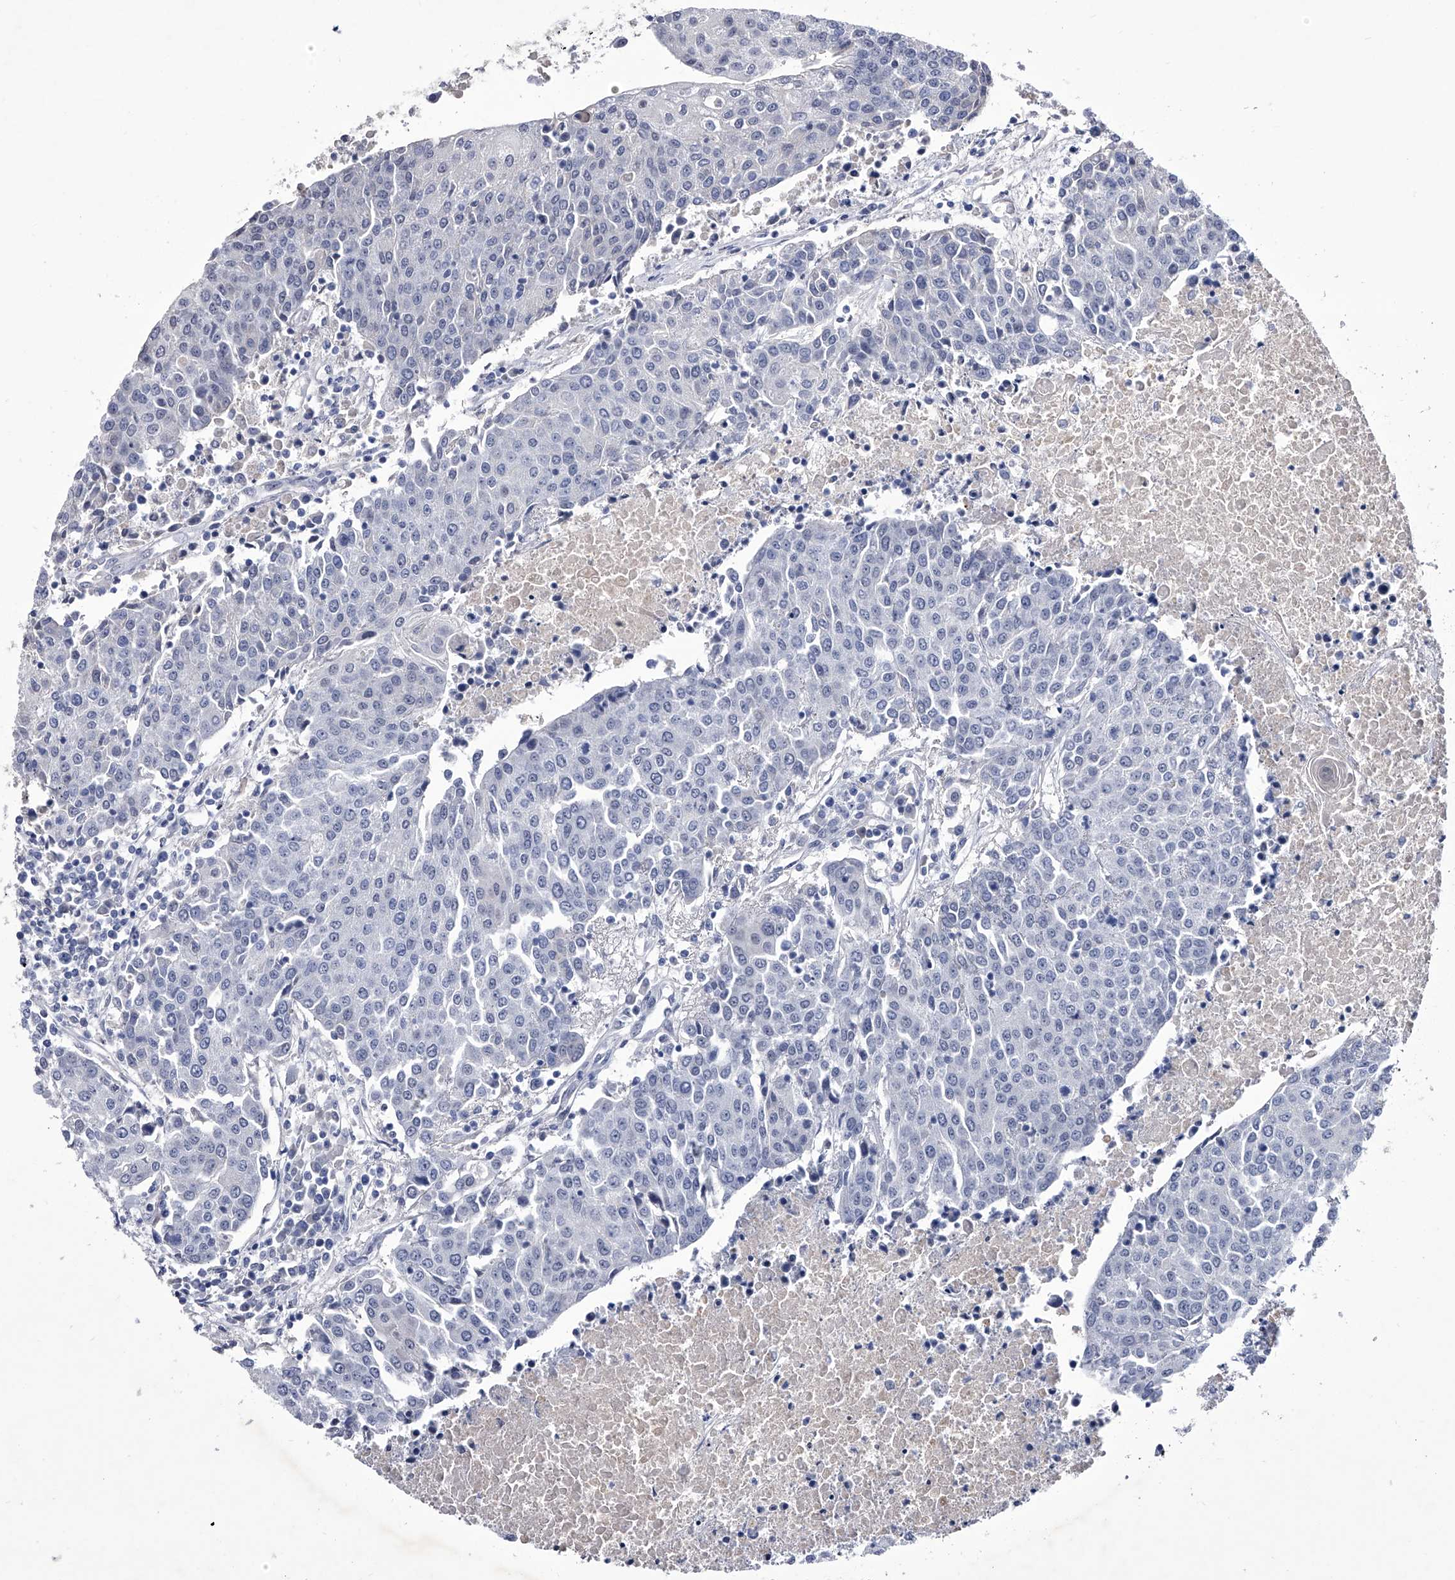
{"staining": {"intensity": "negative", "quantity": "none", "location": "none"}, "tissue": "urothelial cancer", "cell_type": "Tumor cells", "image_type": "cancer", "snomed": [{"axis": "morphology", "description": "Urothelial carcinoma, High grade"}, {"axis": "topography", "description": "Urinary bladder"}], "caption": "An image of human urothelial carcinoma (high-grade) is negative for staining in tumor cells. The staining is performed using DAB brown chromogen with nuclei counter-stained in using hematoxylin.", "gene": "CRISP2", "patient": {"sex": "female", "age": 85}}